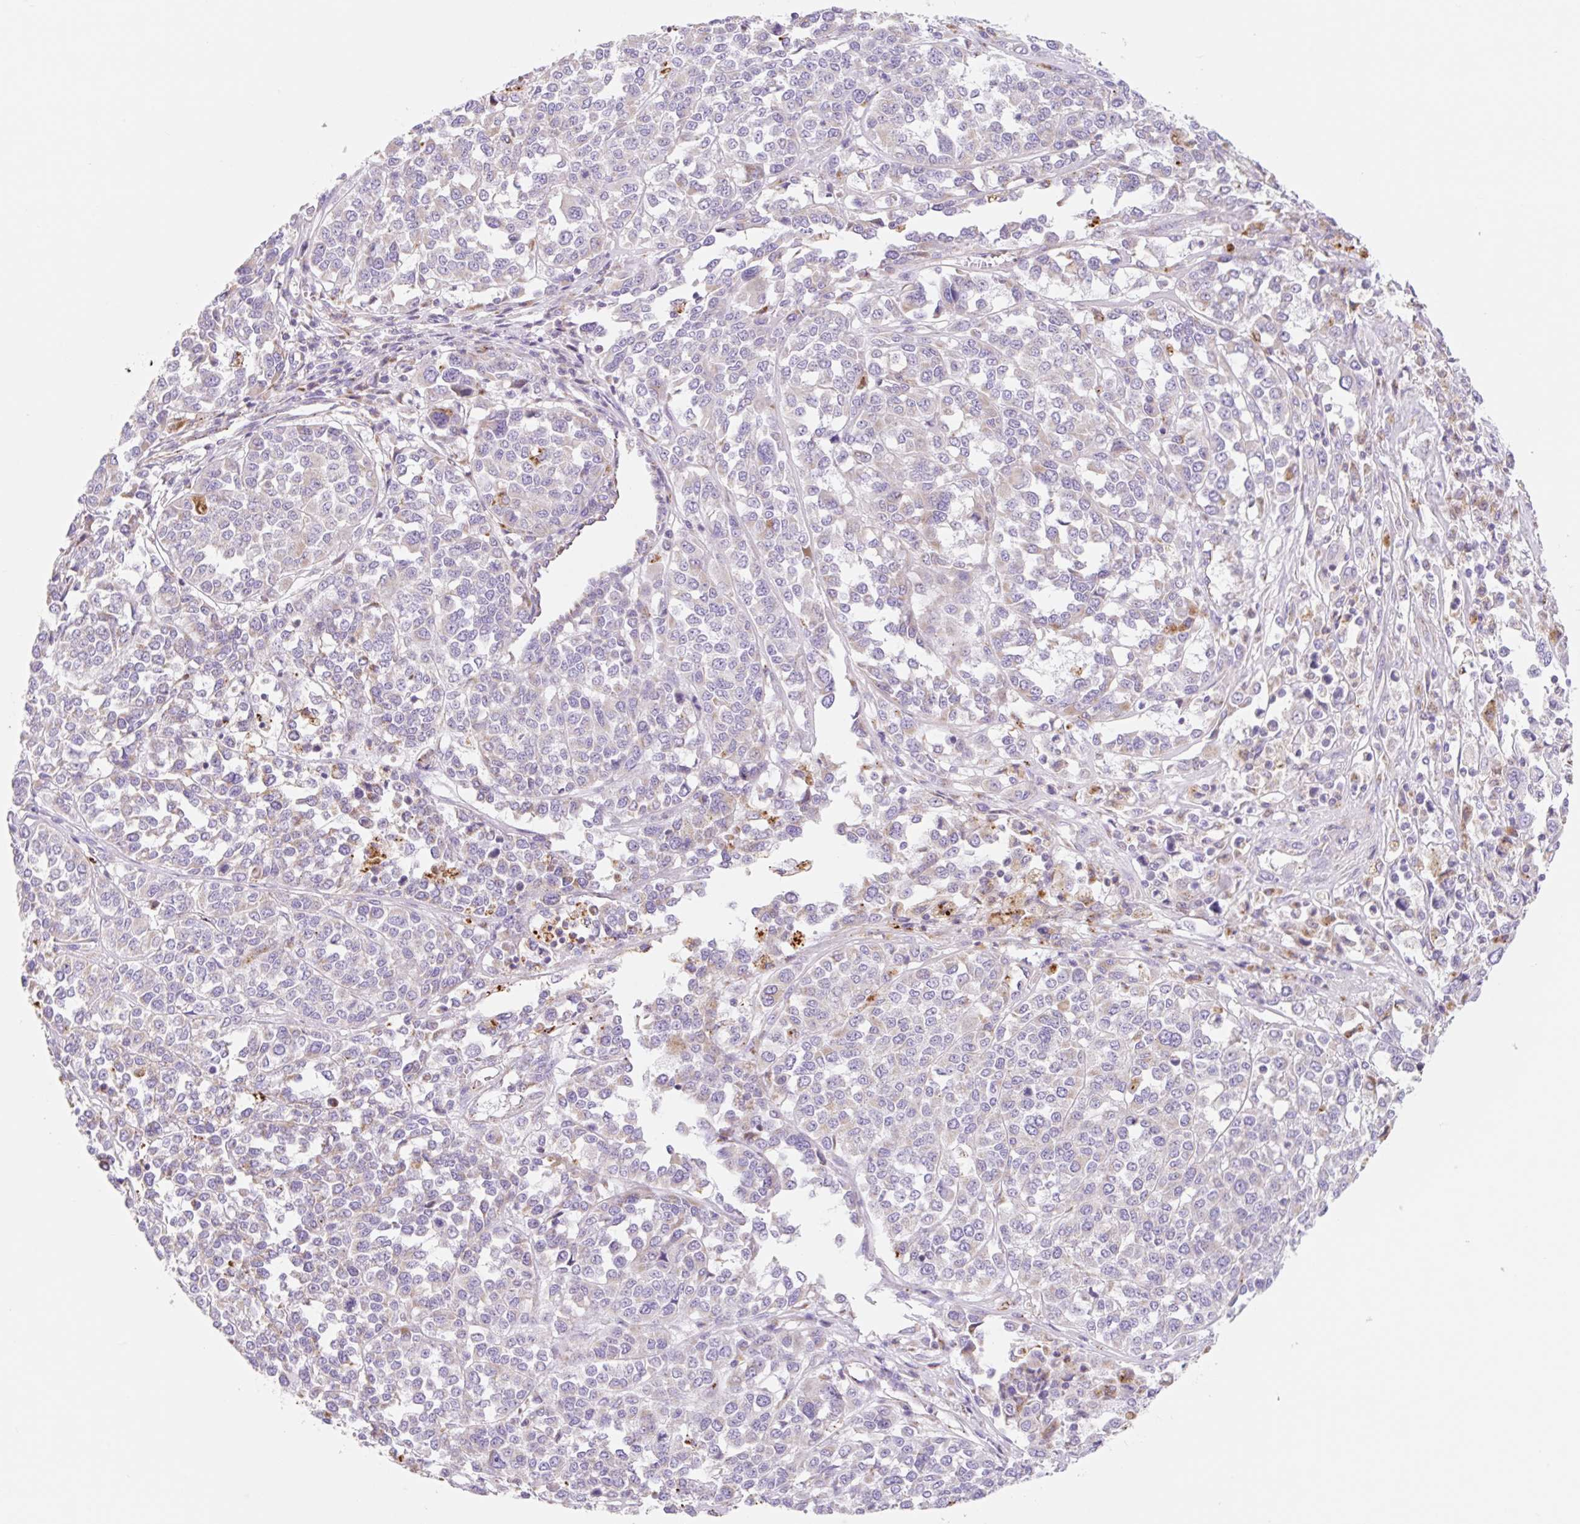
{"staining": {"intensity": "negative", "quantity": "none", "location": "none"}, "tissue": "melanoma", "cell_type": "Tumor cells", "image_type": "cancer", "snomed": [{"axis": "morphology", "description": "Malignant melanoma, Metastatic site"}, {"axis": "topography", "description": "Lymph node"}], "caption": "DAB immunohistochemical staining of melanoma demonstrates no significant staining in tumor cells.", "gene": "CLEC3A", "patient": {"sex": "male", "age": 44}}